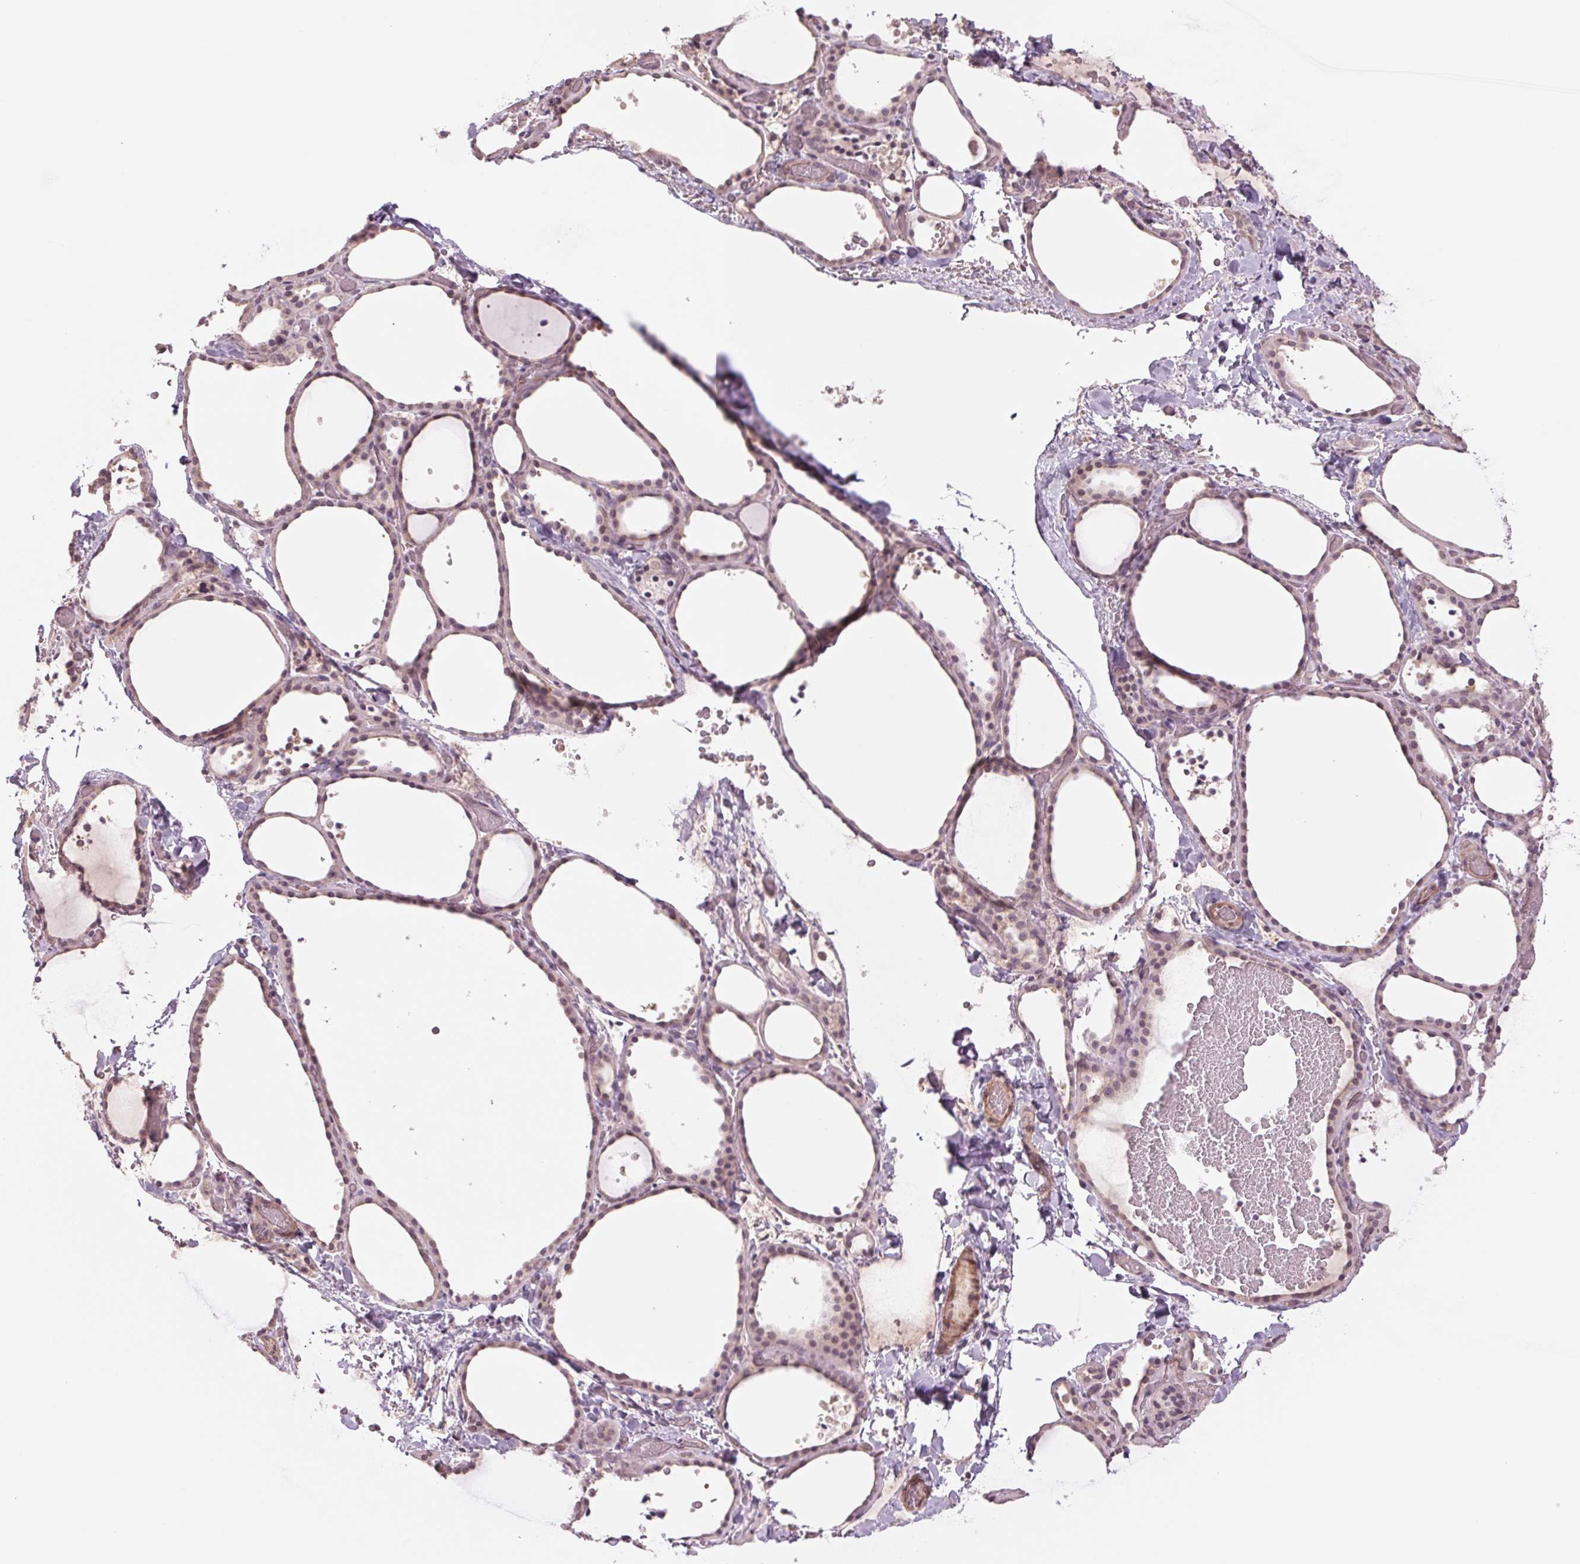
{"staining": {"intensity": "weak", "quantity": "25%-75%", "location": "cytoplasmic/membranous"}, "tissue": "thyroid gland", "cell_type": "Glandular cells", "image_type": "normal", "snomed": [{"axis": "morphology", "description": "Normal tissue, NOS"}, {"axis": "topography", "description": "Thyroid gland"}], "caption": "Immunohistochemical staining of normal thyroid gland reveals 25%-75% levels of weak cytoplasmic/membranous protein staining in about 25%-75% of glandular cells.", "gene": "PPIAL4A", "patient": {"sex": "female", "age": 36}}